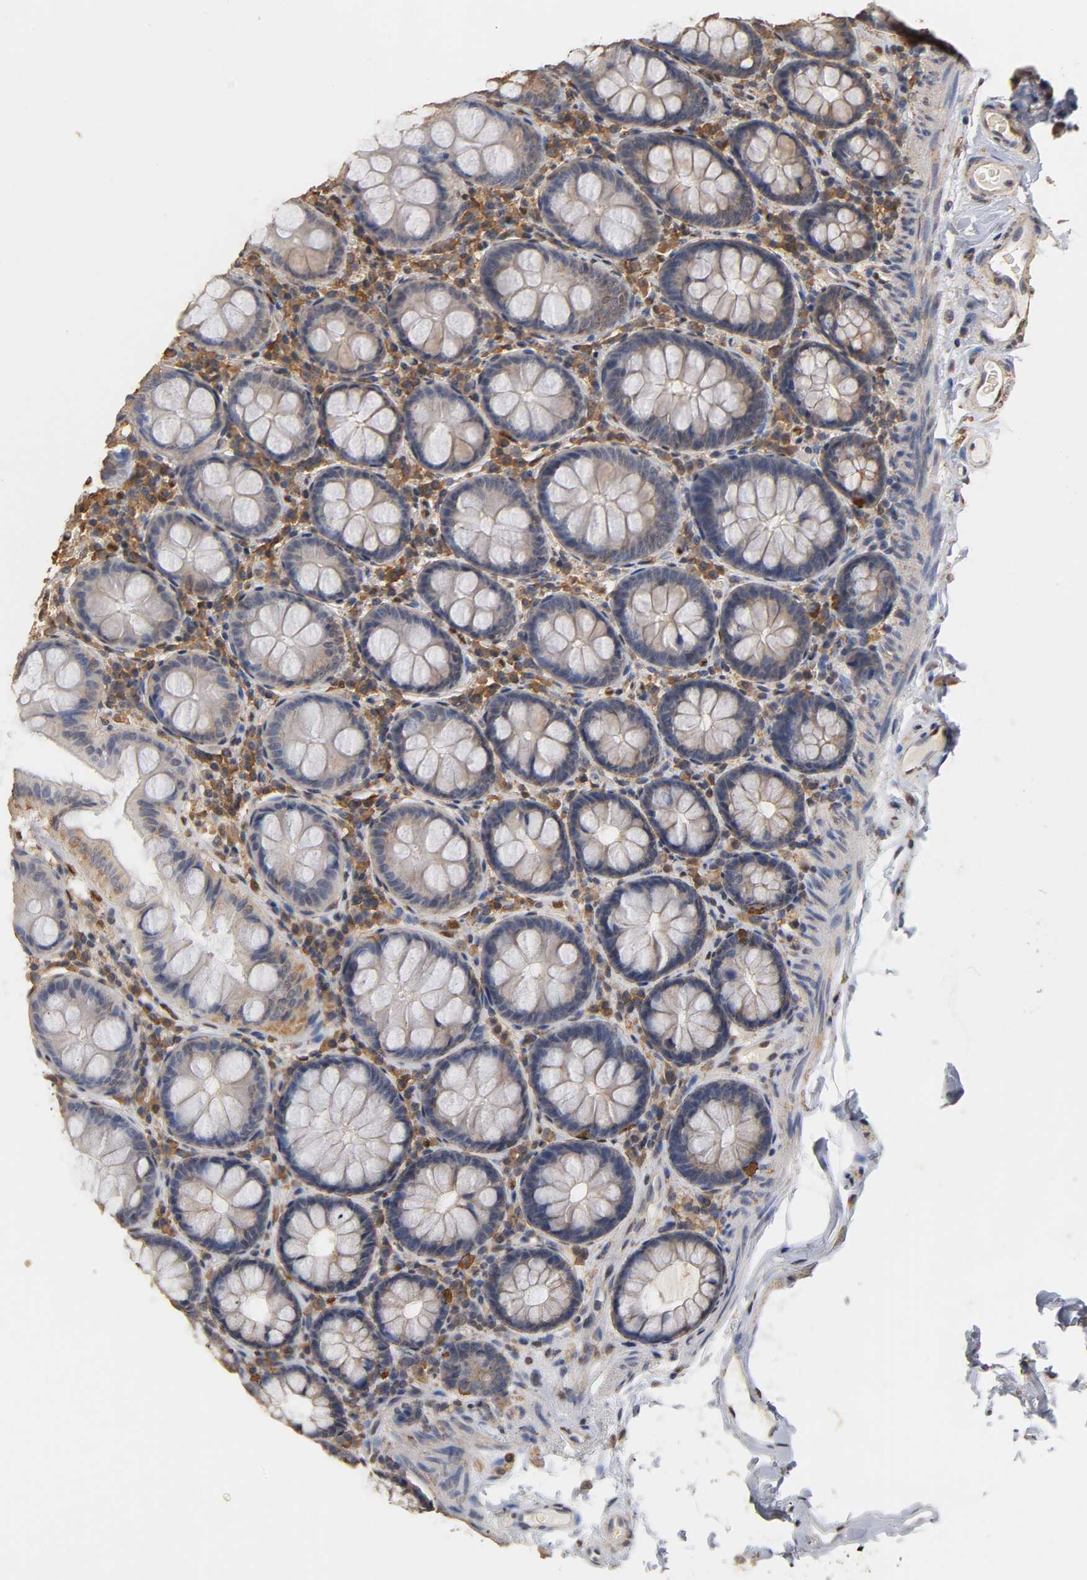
{"staining": {"intensity": "moderate", "quantity": ">75%", "location": "cytoplasmic/membranous,nuclear"}, "tissue": "colon", "cell_type": "Endothelial cells", "image_type": "normal", "snomed": [{"axis": "morphology", "description": "Normal tissue, NOS"}, {"axis": "topography", "description": "Colon"}], "caption": "A medium amount of moderate cytoplasmic/membranous,nuclear positivity is appreciated in approximately >75% of endothelial cells in benign colon.", "gene": "PKN1", "patient": {"sex": "female", "age": 61}}